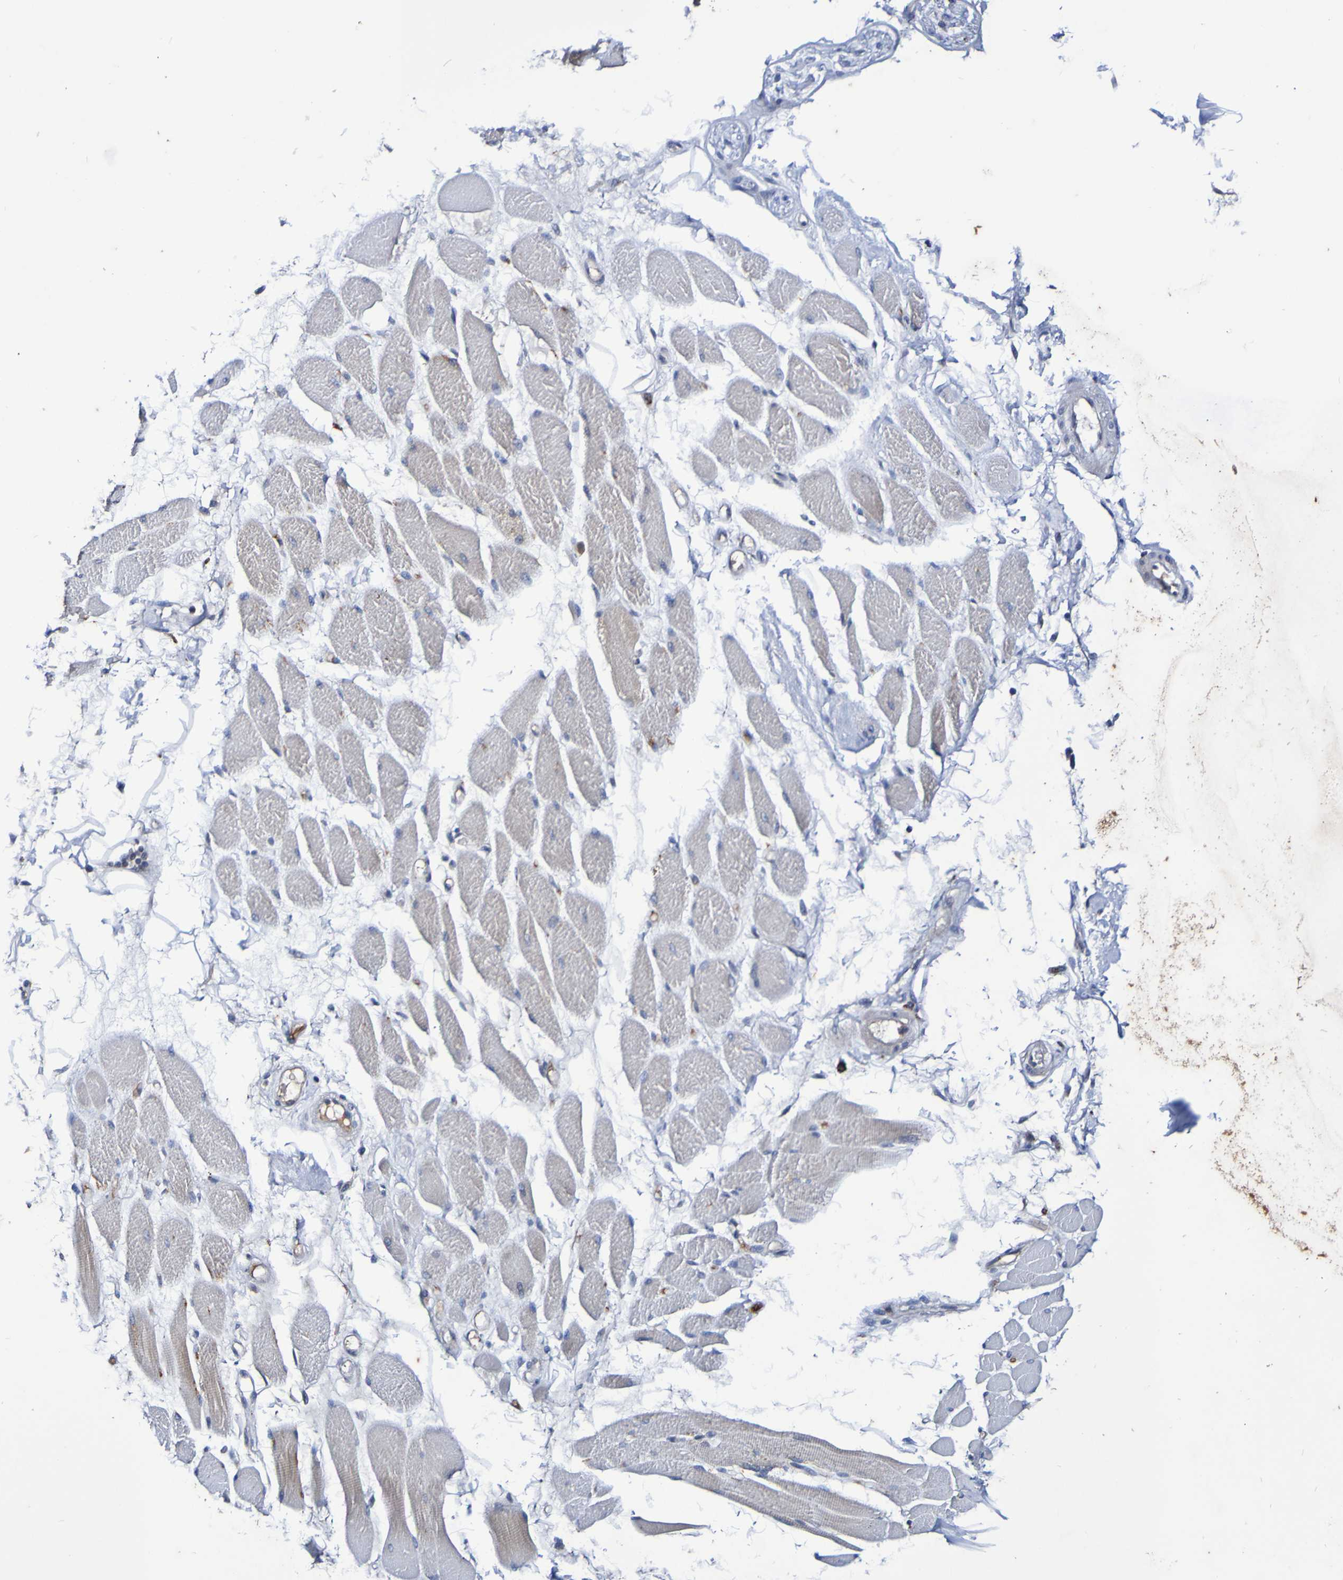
{"staining": {"intensity": "negative", "quantity": "none", "location": "none"}, "tissue": "skeletal muscle", "cell_type": "Myocytes", "image_type": "normal", "snomed": [{"axis": "morphology", "description": "Normal tissue, NOS"}, {"axis": "topography", "description": "Skeletal muscle"}, {"axis": "topography", "description": "Peripheral nerve tissue"}], "caption": "A histopathology image of human skeletal muscle is negative for staining in myocytes. (DAB IHC with hematoxylin counter stain).", "gene": "PTP4A2", "patient": {"sex": "female", "age": 84}}